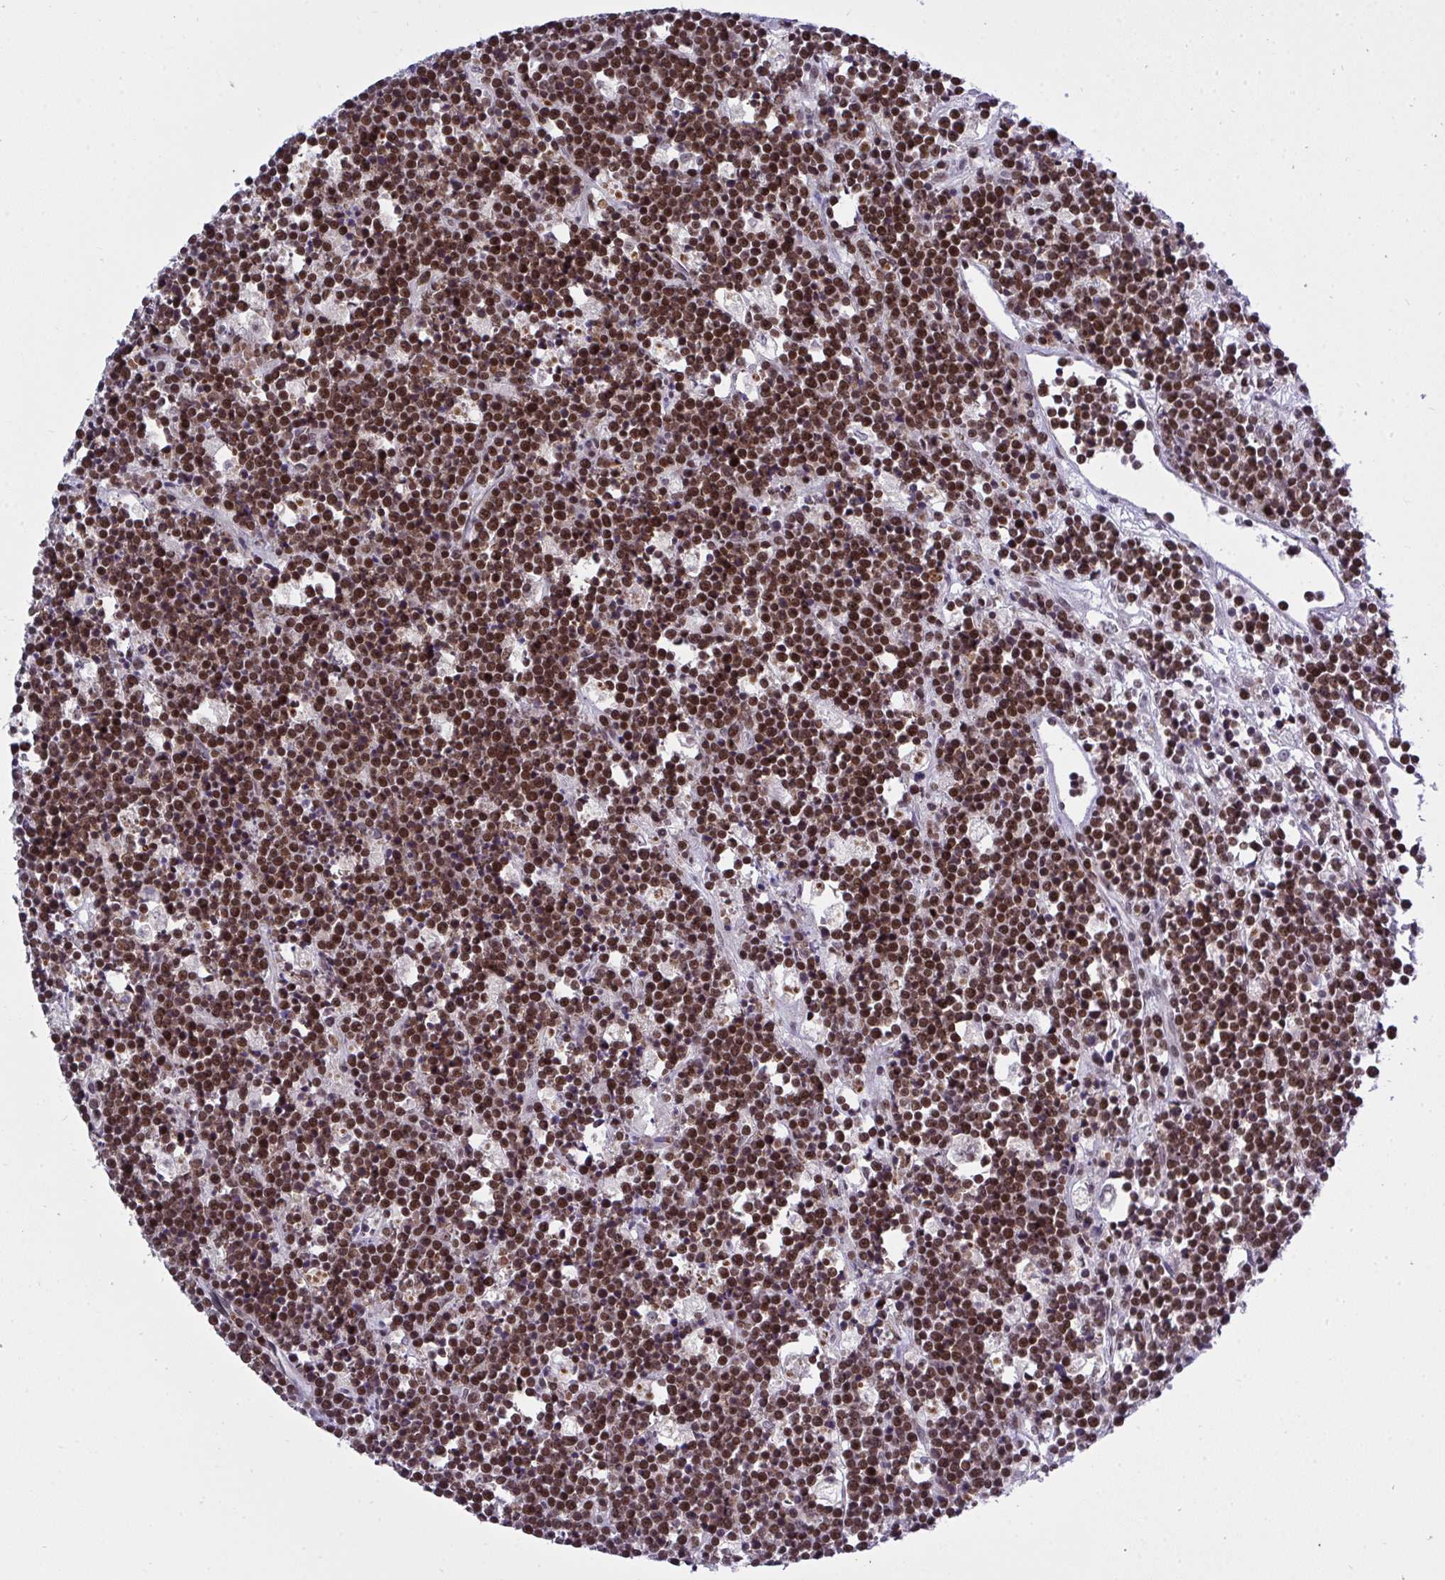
{"staining": {"intensity": "strong", "quantity": ">75%", "location": "nuclear"}, "tissue": "lymphoma", "cell_type": "Tumor cells", "image_type": "cancer", "snomed": [{"axis": "morphology", "description": "Malignant lymphoma, non-Hodgkin's type, High grade"}, {"axis": "topography", "description": "Ovary"}], "caption": "Lymphoma stained with IHC displays strong nuclear staining in about >75% of tumor cells.", "gene": "RFC4", "patient": {"sex": "female", "age": 56}}